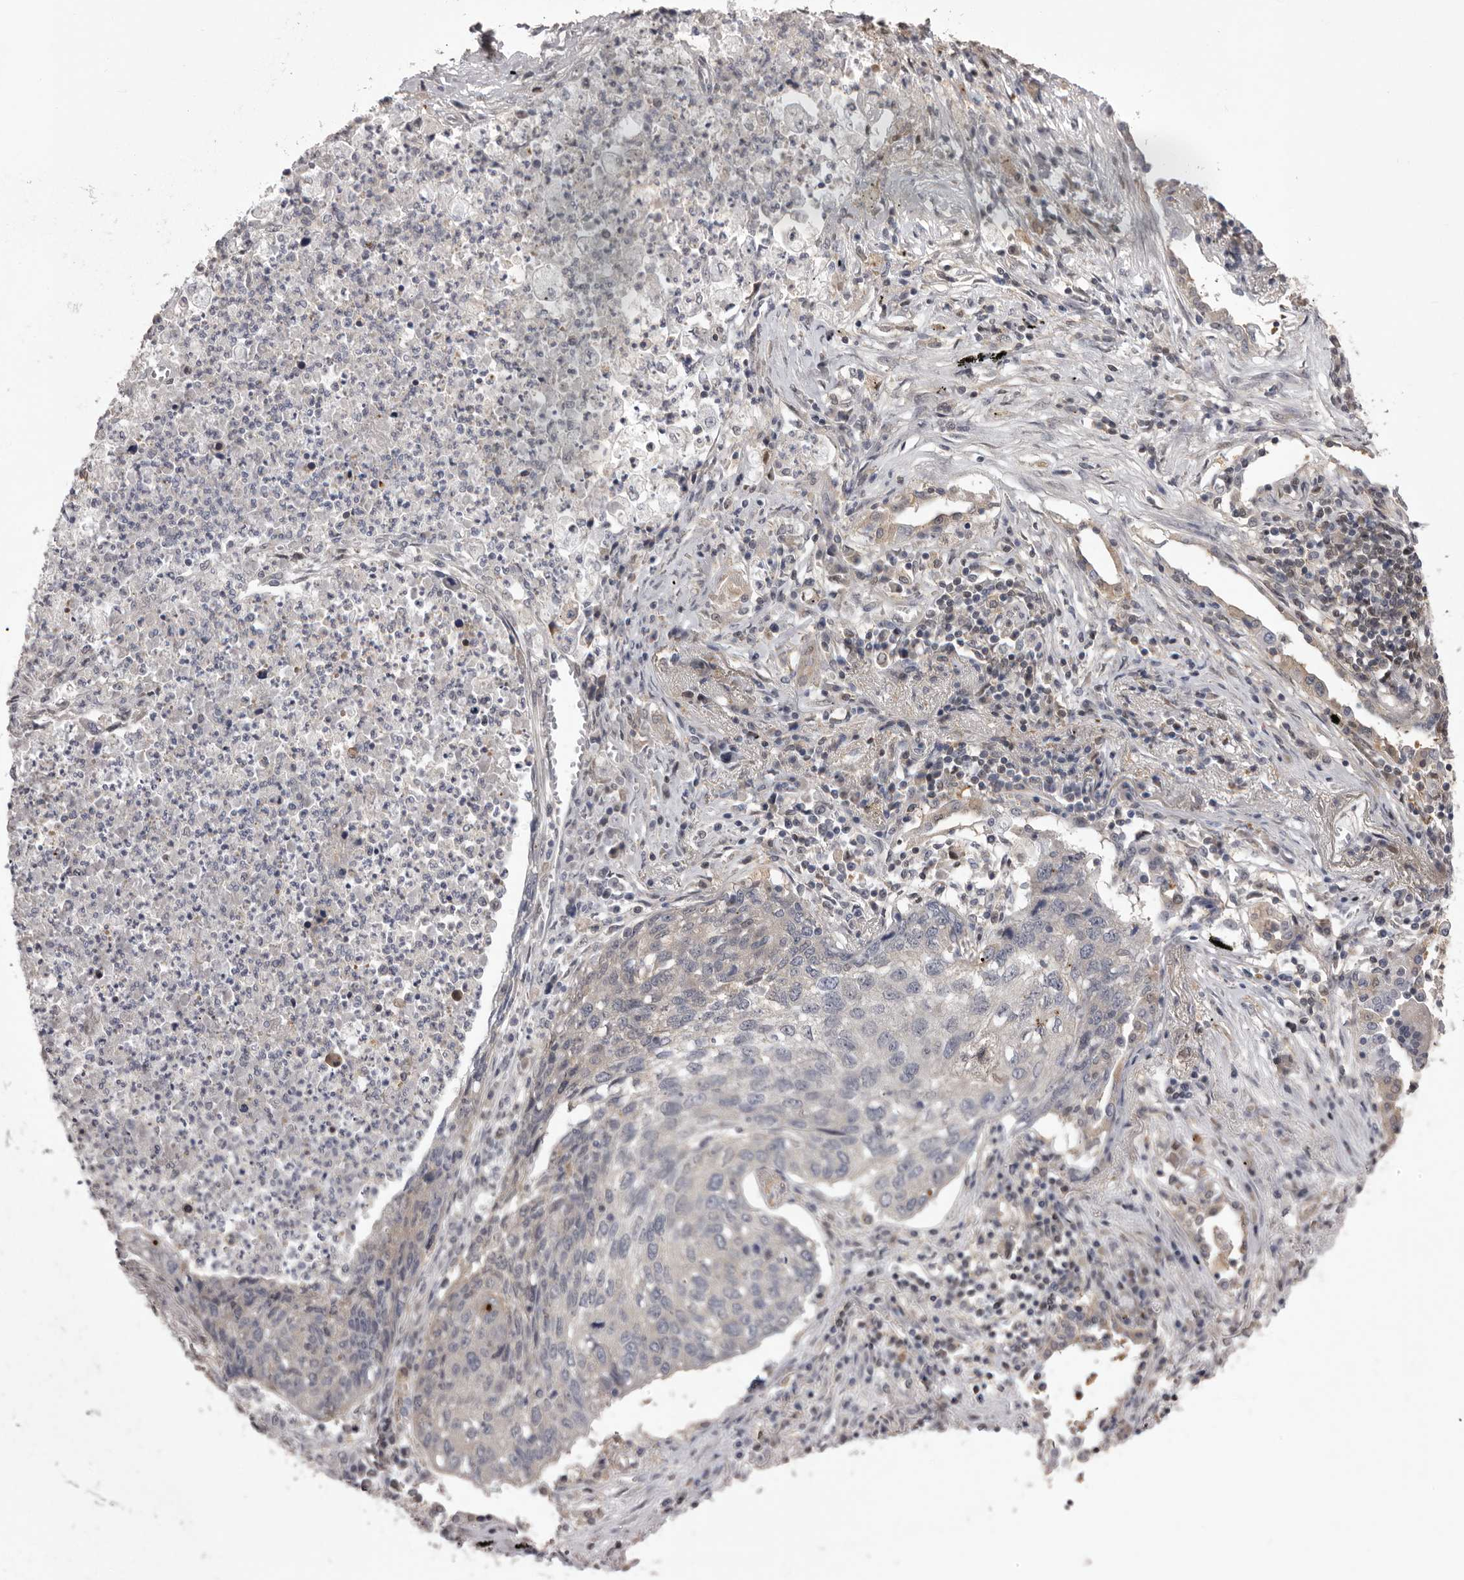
{"staining": {"intensity": "negative", "quantity": "none", "location": "none"}, "tissue": "lung cancer", "cell_type": "Tumor cells", "image_type": "cancer", "snomed": [{"axis": "morphology", "description": "Squamous cell carcinoma, NOS"}, {"axis": "topography", "description": "Lung"}], "caption": "This is an immunohistochemistry (IHC) image of lung squamous cell carcinoma. There is no positivity in tumor cells.", "gene": "MDH1", "patient": {"sex": "female", "age": 63}}